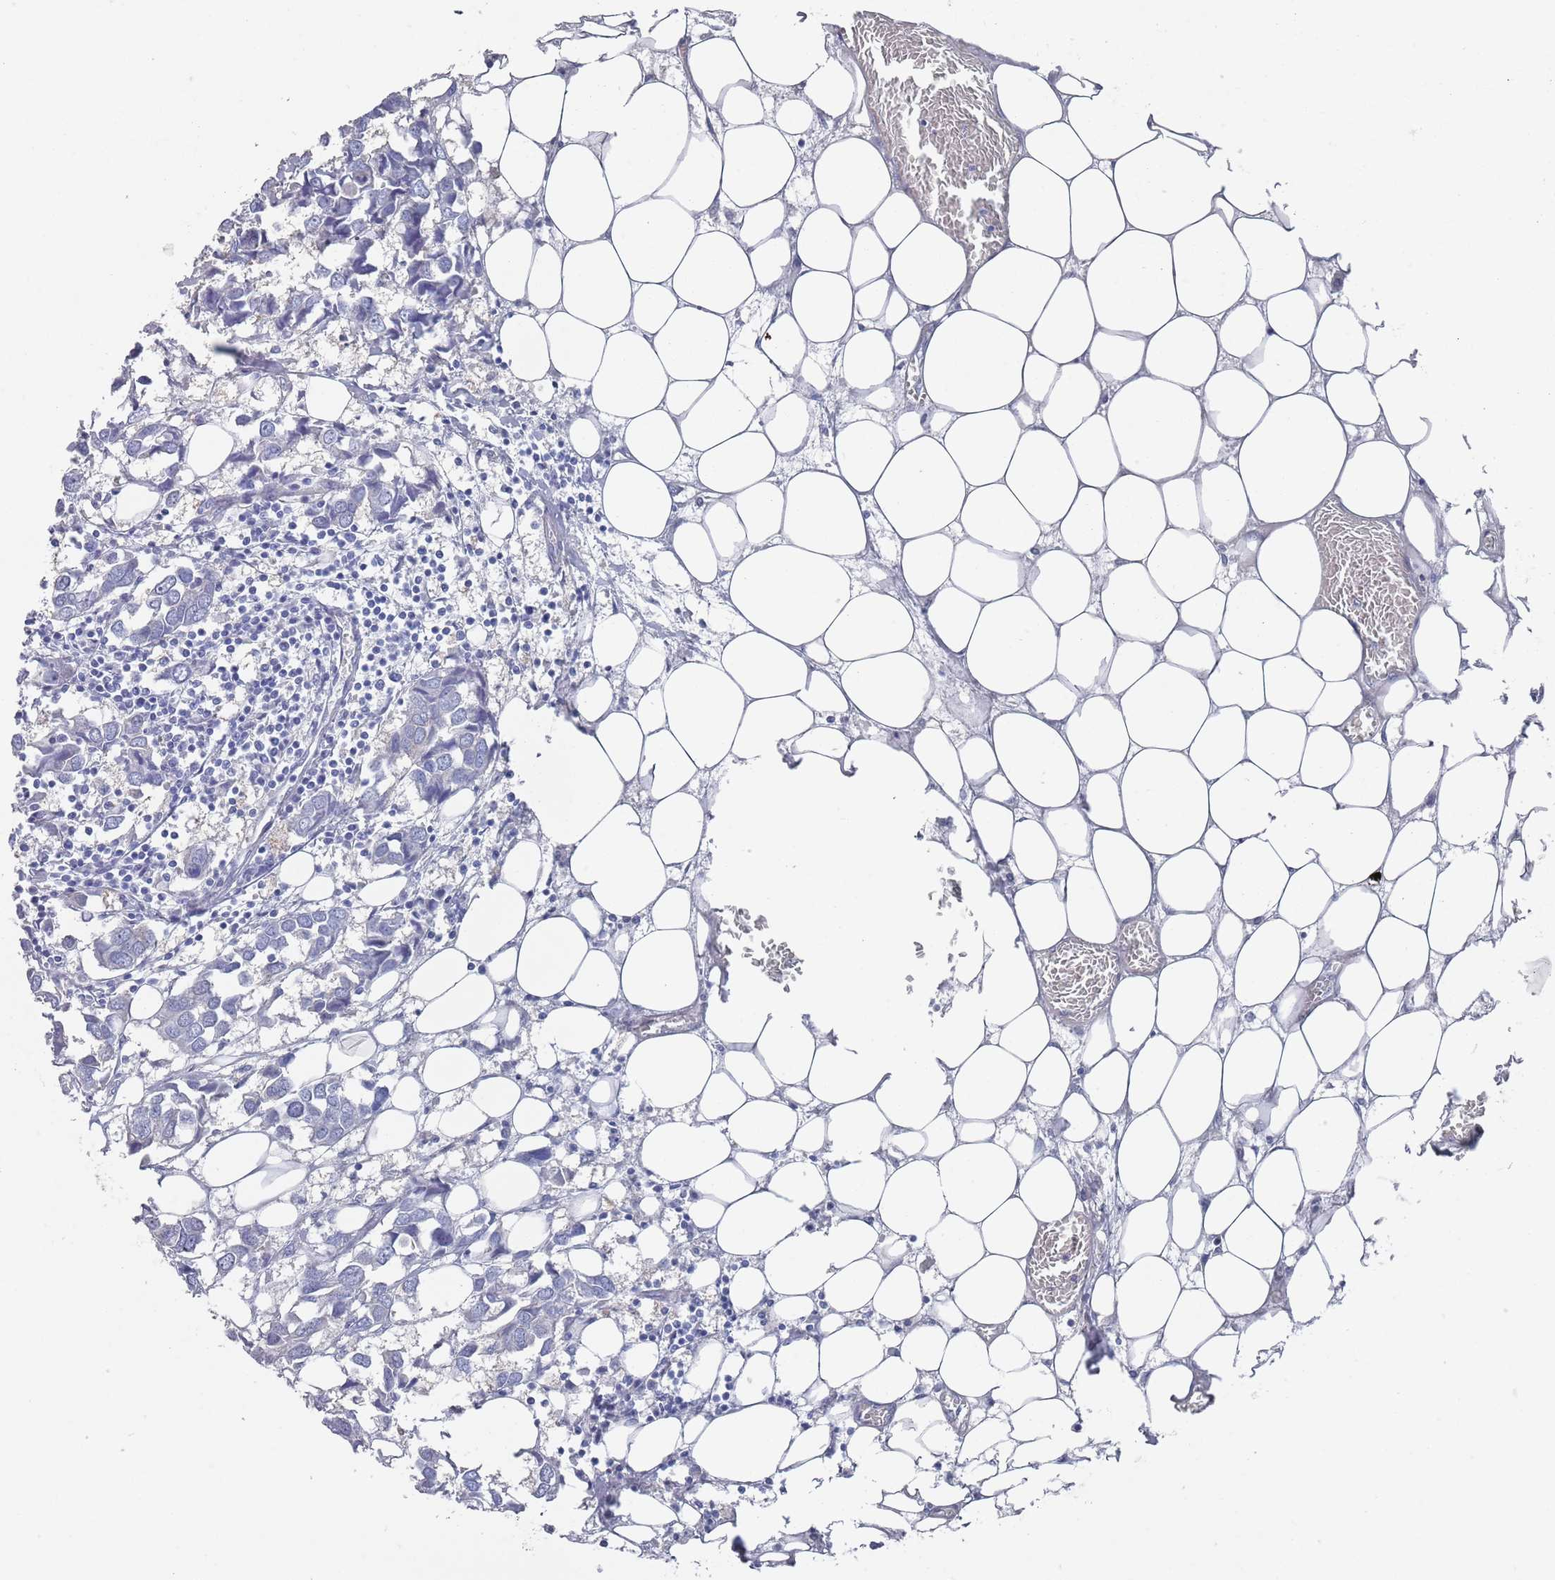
{"staining": {"intensity": "negative", "quantity": "none", "location": "none"}, "tissue": "breast cancer", "cell_type": "Tumor cells", "image_type": "cancer", "snomed": [{"axis": "morphology", "description": "Duct carcinoma"}, {"axis": "topography", "description": "Breast"}], "caption": "High magnification brightfield microscopy of invasive ductal carcinoma (breast) stained with DAB (brown) and counterstained with hematoxylin (blue): tumor cells show no significant expression.", "gene": "TMCO3", "patient": {"sex": "female", "age": 83}}